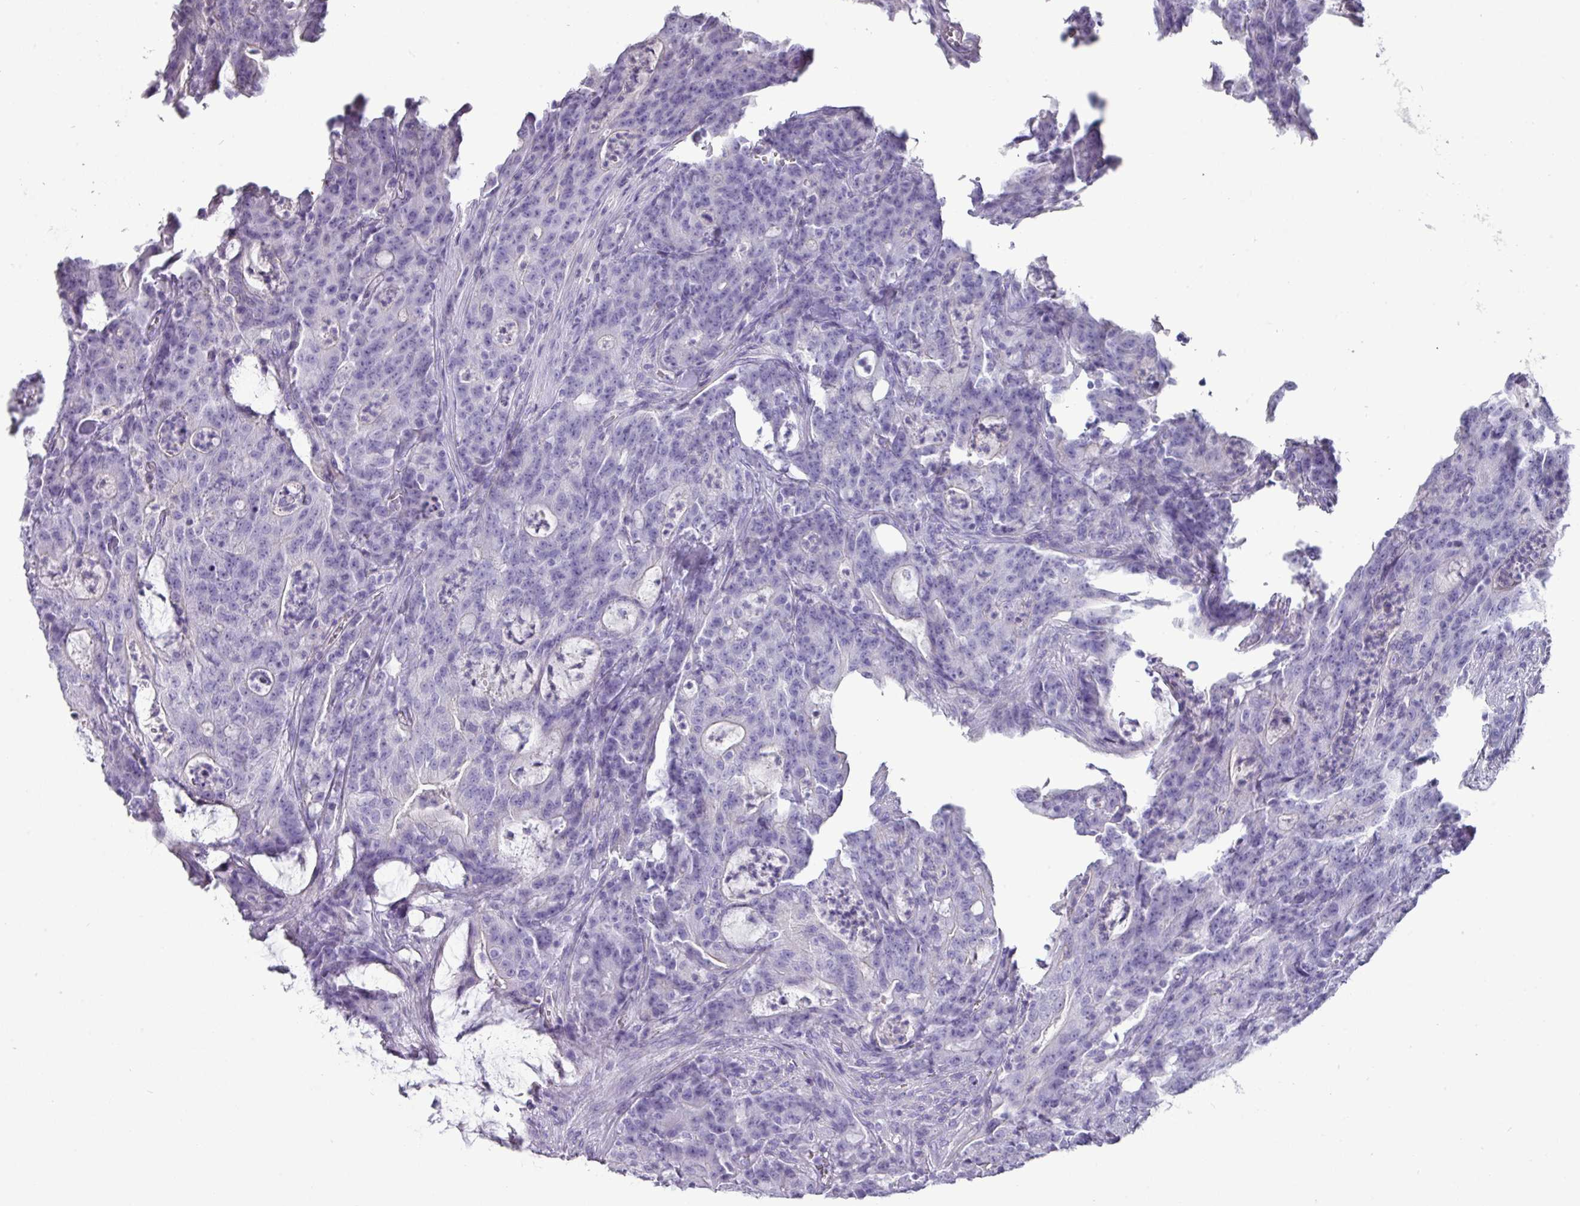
{"staining": {"intensity": "negative", "quantity": "none", "location": "none"}, "tissue": "colorectal cancer", "cell_type": "Tumor cells", "image_type": "cancer", "snomed": [{"axis": "morphology", "description": "Adenocarcinoma, NOS"}, {"axis": "topography", "description": "Colon"}], "caption": "DAB (3,3'-diaminobenzidine) immunohistochemical staining of colorectal adenocarcinoma exhibits no significant staining in tumor cells.", "gene": "GSTA3", "patient": {"sex": "male", "age": 83}}